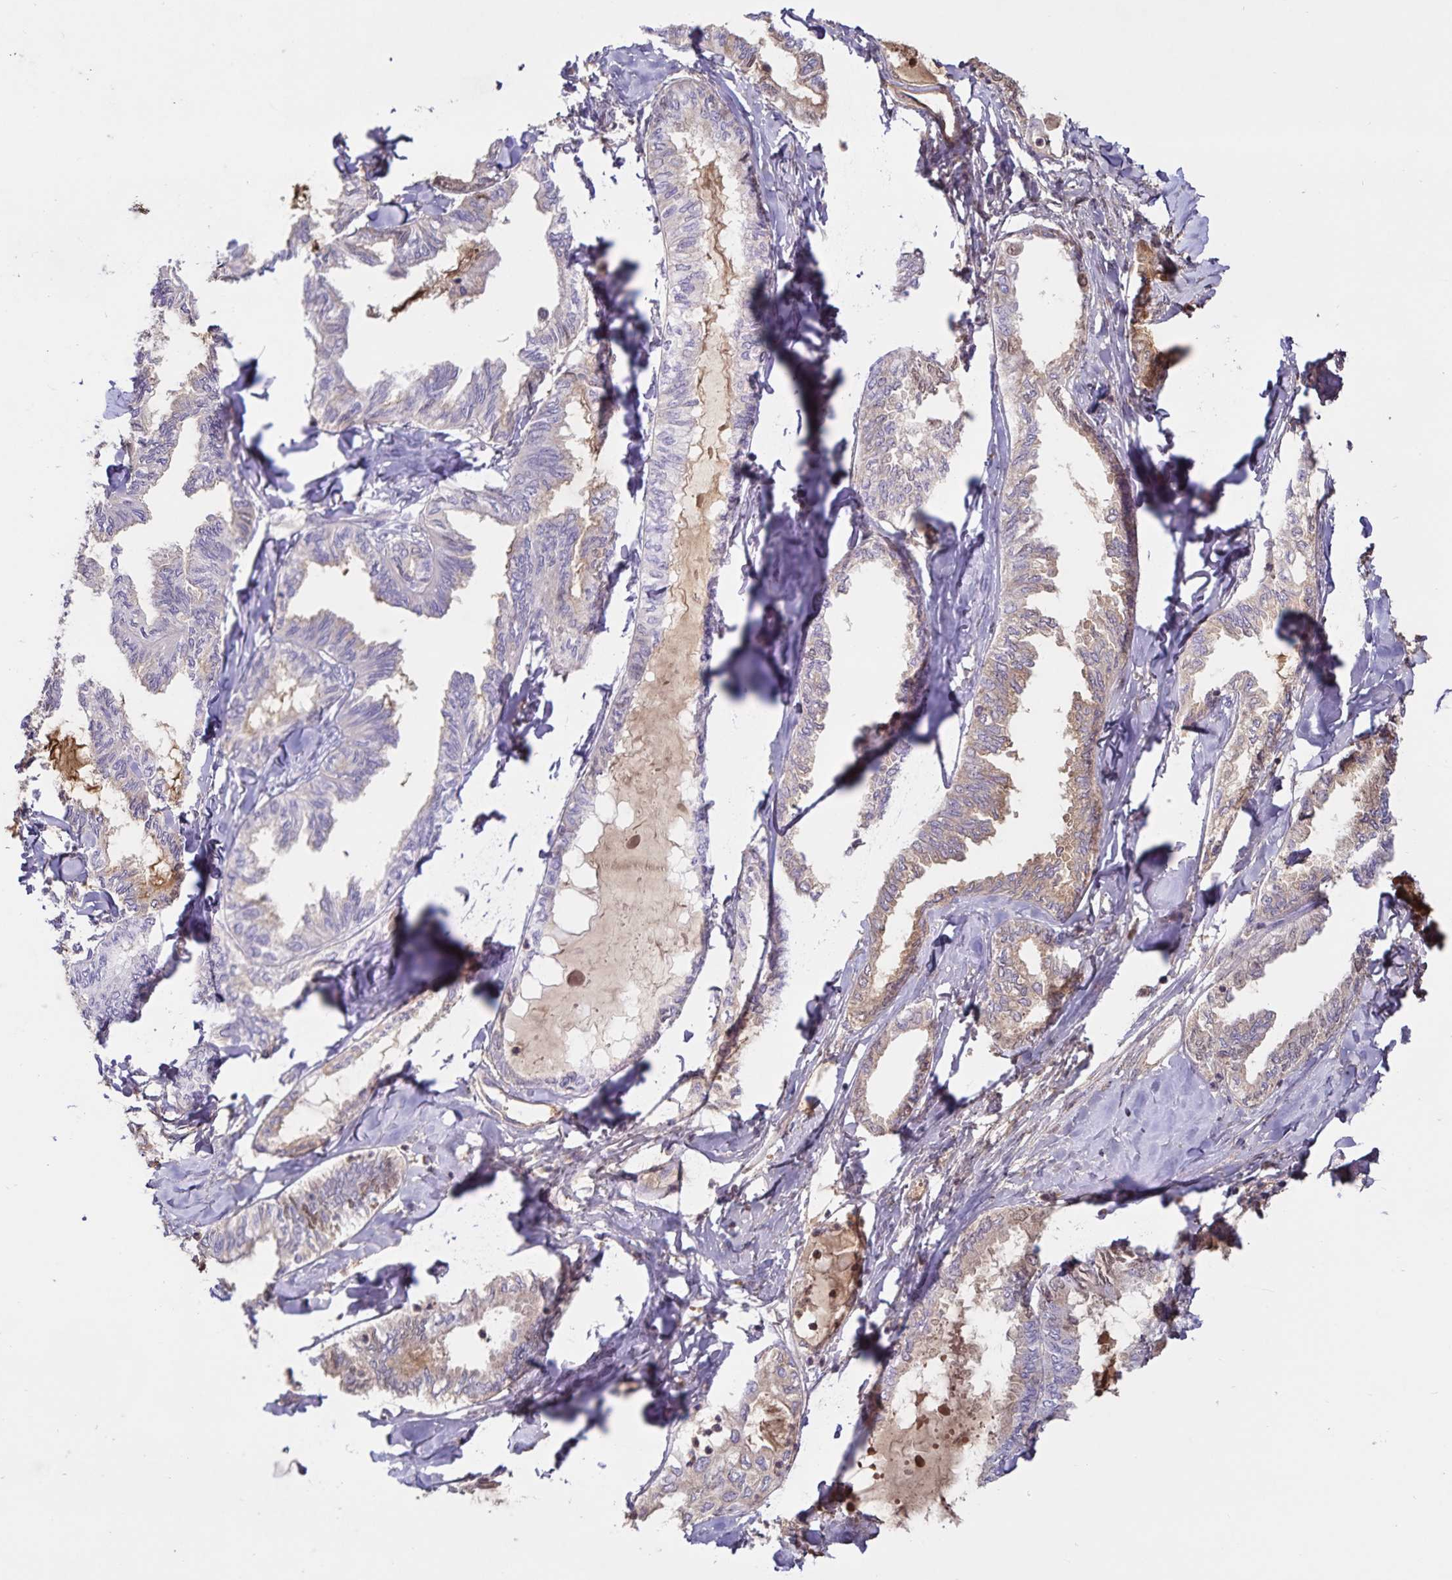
{"staining": {"intensity": "weak", "quantity": "<25%", "location": "cytoplasmic/membranous"}, "tissue": "ovarian cancer", "cell_type": "Tumor cells", "image_type": "cancer", "snomed": [{"axis": "morphology", "description": "Carcinoma, endometroid"}, {"axis": "topography", "description": "Ovary"}], "caption": "Immunohistochemistry micrograph of human ovarian endometroid carcinoma stained for a protein (brown), which demonstrates no positivity in tumor cells.", "gene": "FGG", "patient": {"sex": "female", "age": 70}}